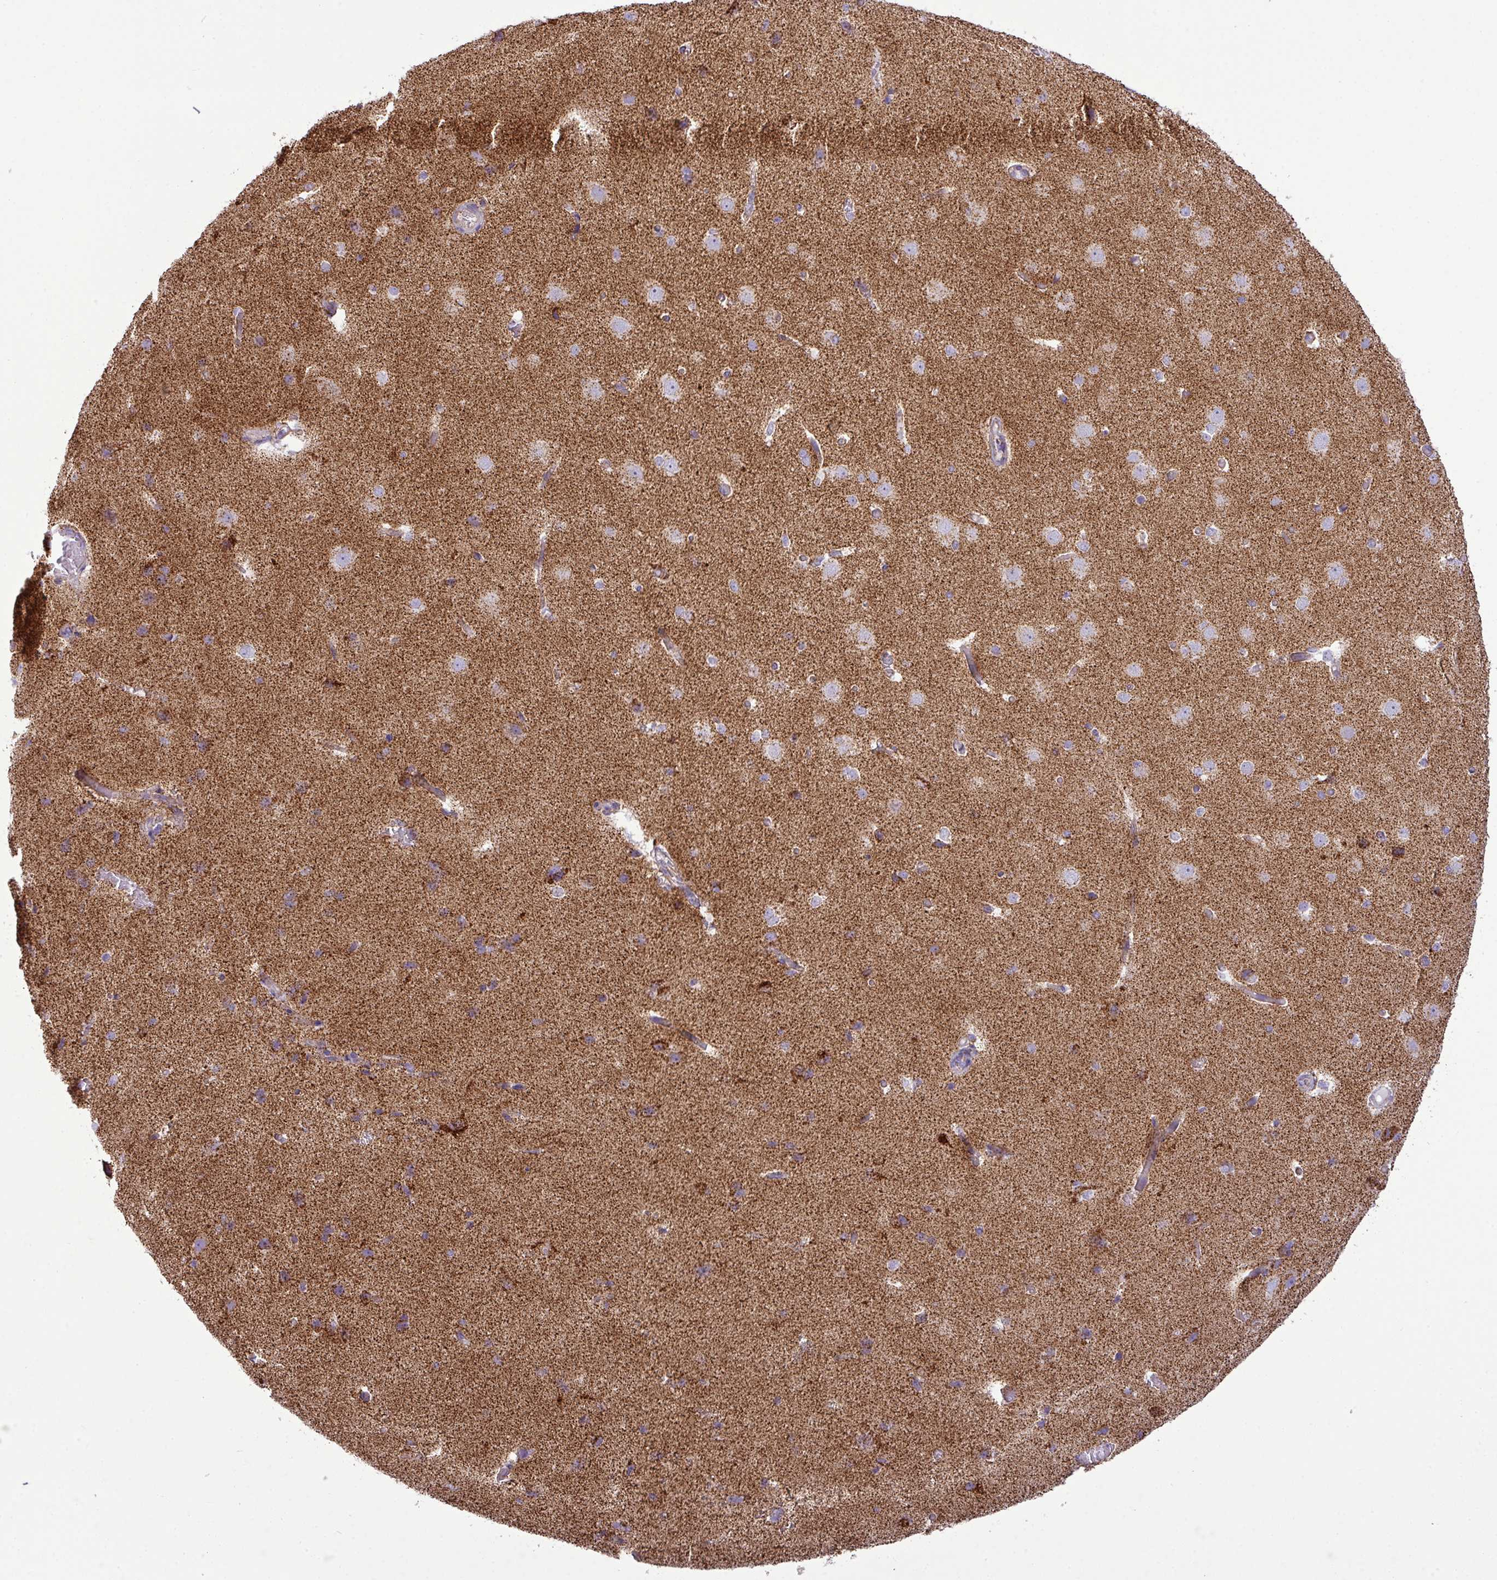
{"staining": {"intensity": "negative", "quantity": "none", "location": "none"}, "tissue": "cerebral cortex", "cell_type": "Endothelial cells", "image_type": "normal", "snomed": [{"axis": "morphology", "description": "Normal tissue, NOS"}, {"axis": "morphology", "description": "Inflammation, NOS"}, {"axis": "topography", "description": "Cerebral cortex"}], "caption": "DAB immunohistochemical staining of benign cerebral cortex shows no significant positivity in endothelial cells.", "gene": "ZNF81", "patient": {"sex": "male", "age": 6}}